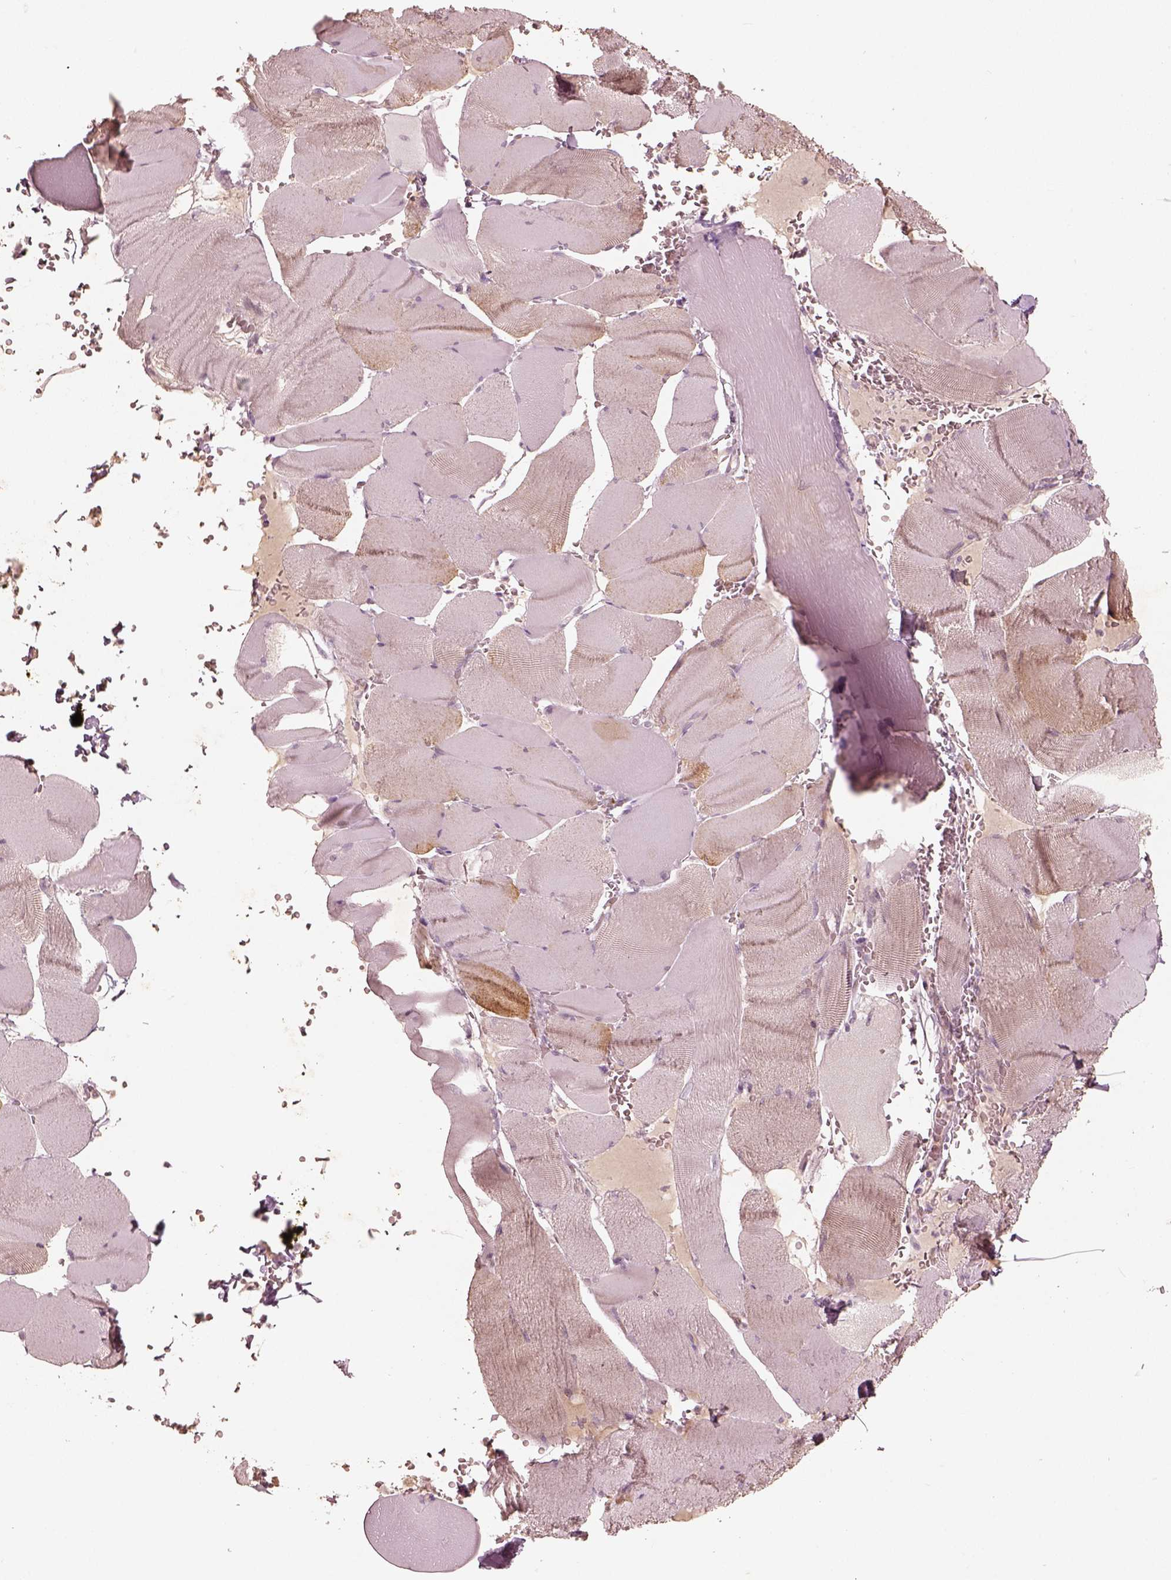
{"staining": {"intensity": "weak", "quantity": "25%-75%", "location": "cytoplasmic/membranous"}, "tissue": "skeletal muscle", "cell_type": "Myocytes", "image_type": "normal", "snomed": [{"axis": "morphology", "description": "Normal tissue, NOS"}, {"axis": "topography", "description": "Skeletal muscle"}], "caption": "IHC histopathology image of benign skeletal muscle stained for a protein (brown), which exhibits low levels of weak cytoplasmic/membranous staining in approximately 25%-75% of myocytes.", "gene": "MADCAM1", "patient": {"sex": "male", "age": 56}}